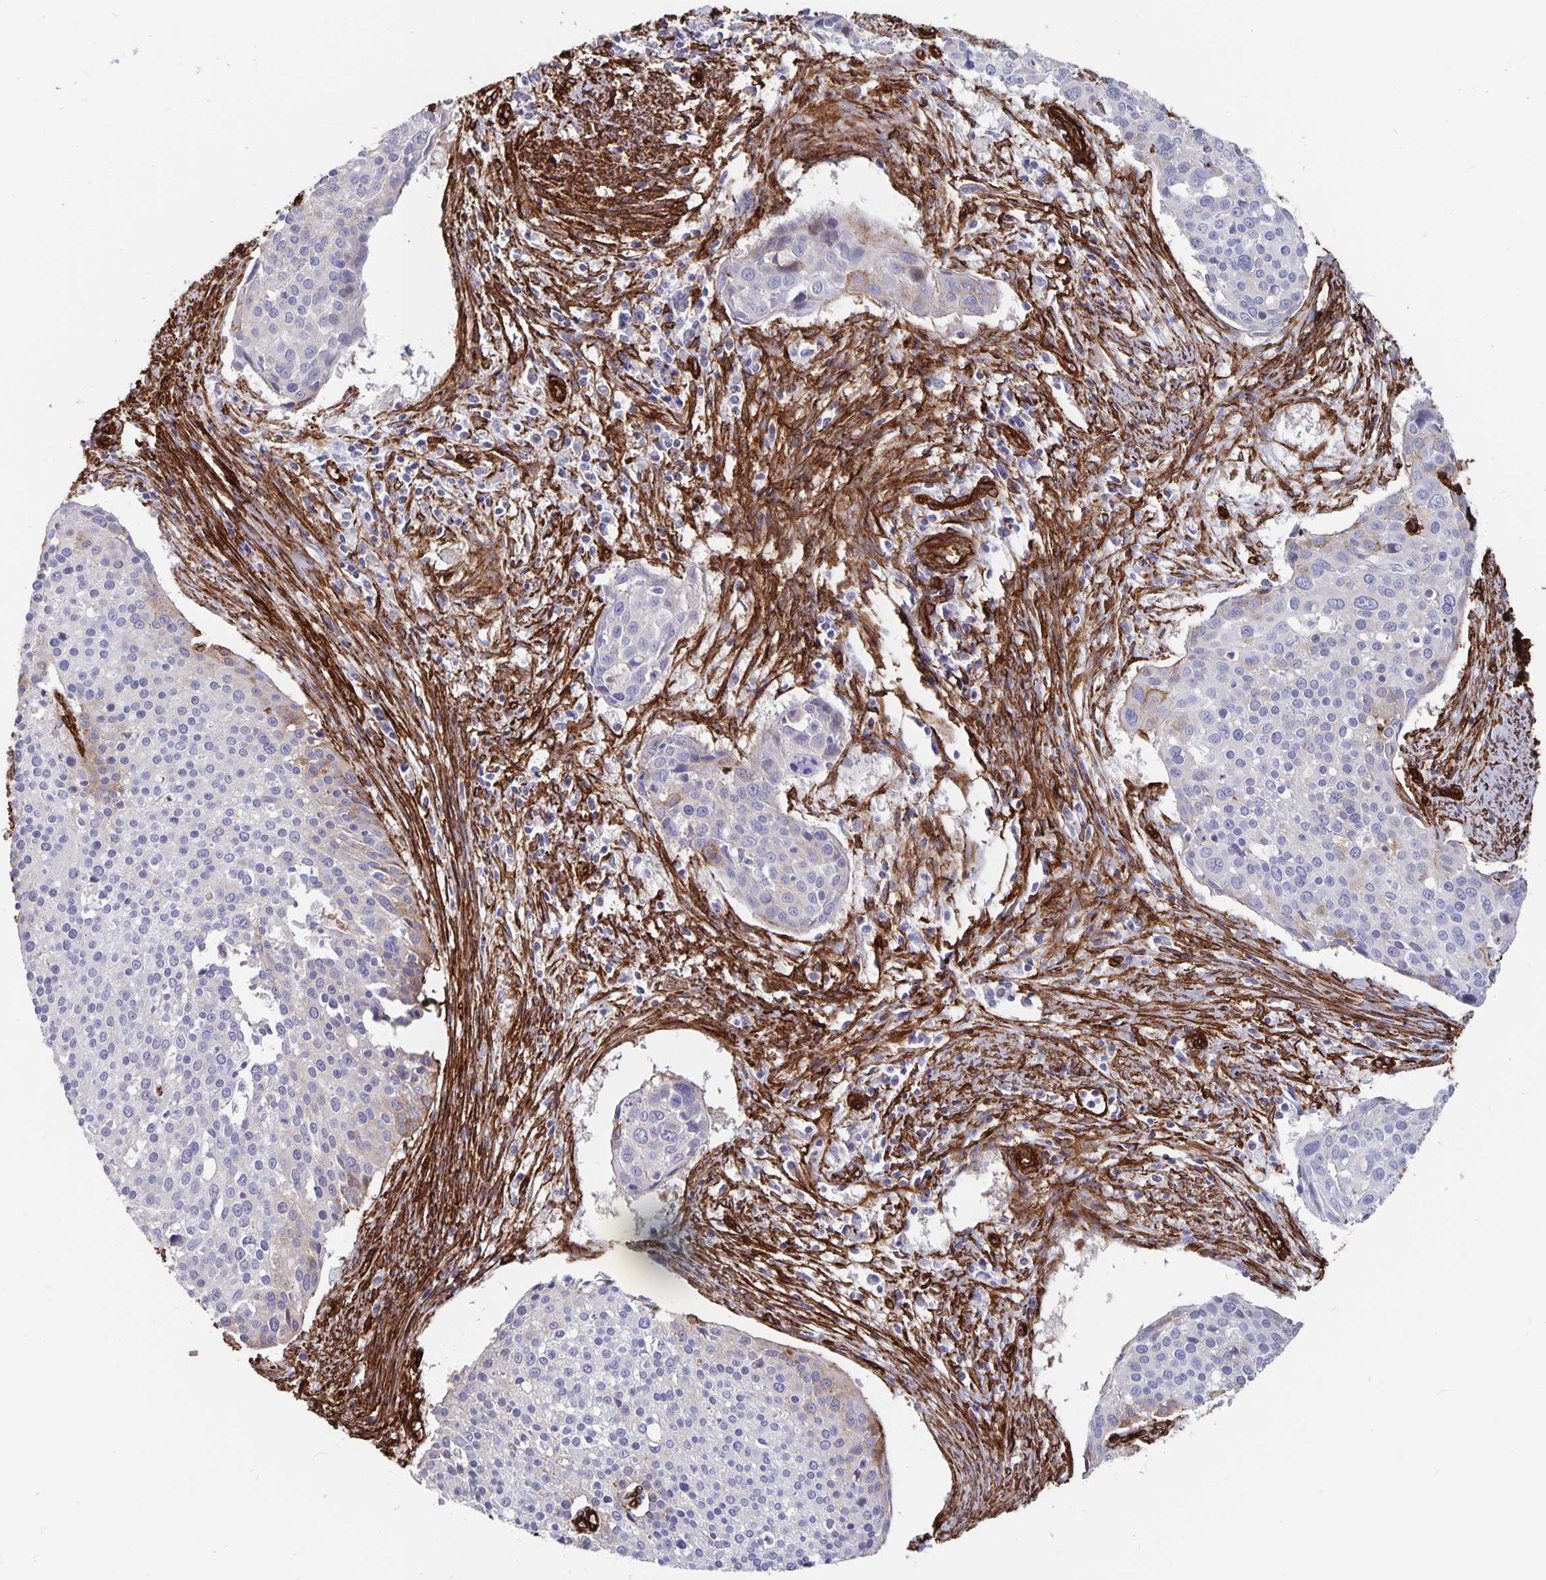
{"staining": {"intensity": "moderate", "quantity": "<25%", "location": "cytoplasmic/membranous"}, "tissue": "cervical cancer", "cell_type": "Tumor cells", "image_type": "cancer", "snomed": [{"axis": "morphology", "description": "Squamous cell carcinoma, NOS"}, {"axis": "topography", "description": "Cervix"}], "caption": "Cervical squamous cell carcinoma stained with a brown dye shows moderate cytoplasmic/membranous positive expression in approximately <25% of tumor cells.", "gene": "DCHS2", "patient": {"sex": "female", "age": 39}}